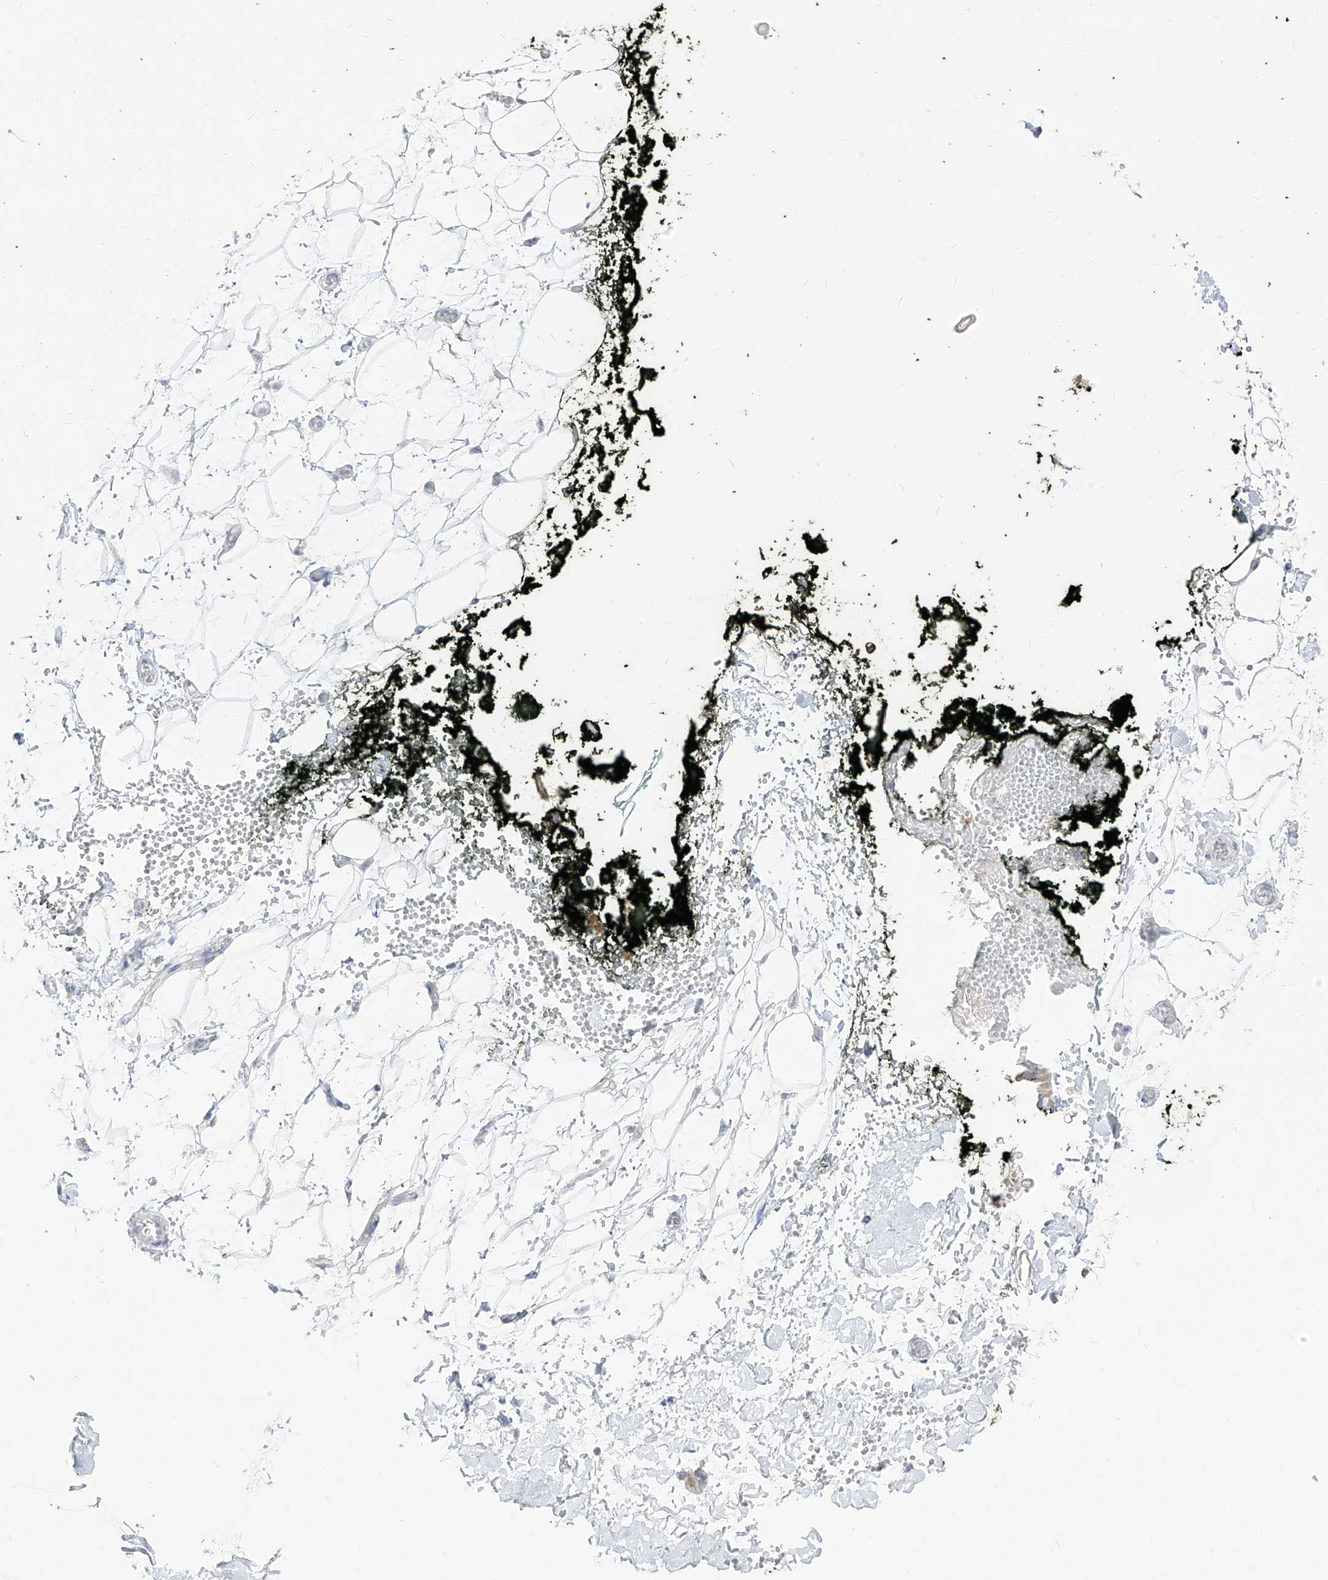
{"staining": {"intensity": "negative", "quantity": "none", "location": "none"}, "tissue": "adipose tissue", "cell_type": "Adipocytes", "image_type": "normal", "snomed": [{"axis": "morphology", "description": "Normal tissue, NOS"}, {"axis": "morphology", "description": "Adenocarcinoma, NOS"}, {"axis": "topography", "description": "Pancreas"}, {"axis": "topography", "description": "Peripheral nerve tissue"}], "caption": "IHC image of unremarkable adipose tissue: adipose tissue stained with DAB (3,3'-diaminobenzidine) exhibits no significant protein staining in adipocytes. (DAB immunohistochemistry visualized using brightfield microscopy, high magnification).", "gene": "RCHY1", "patient": {"sex": "male", "age": 59}}